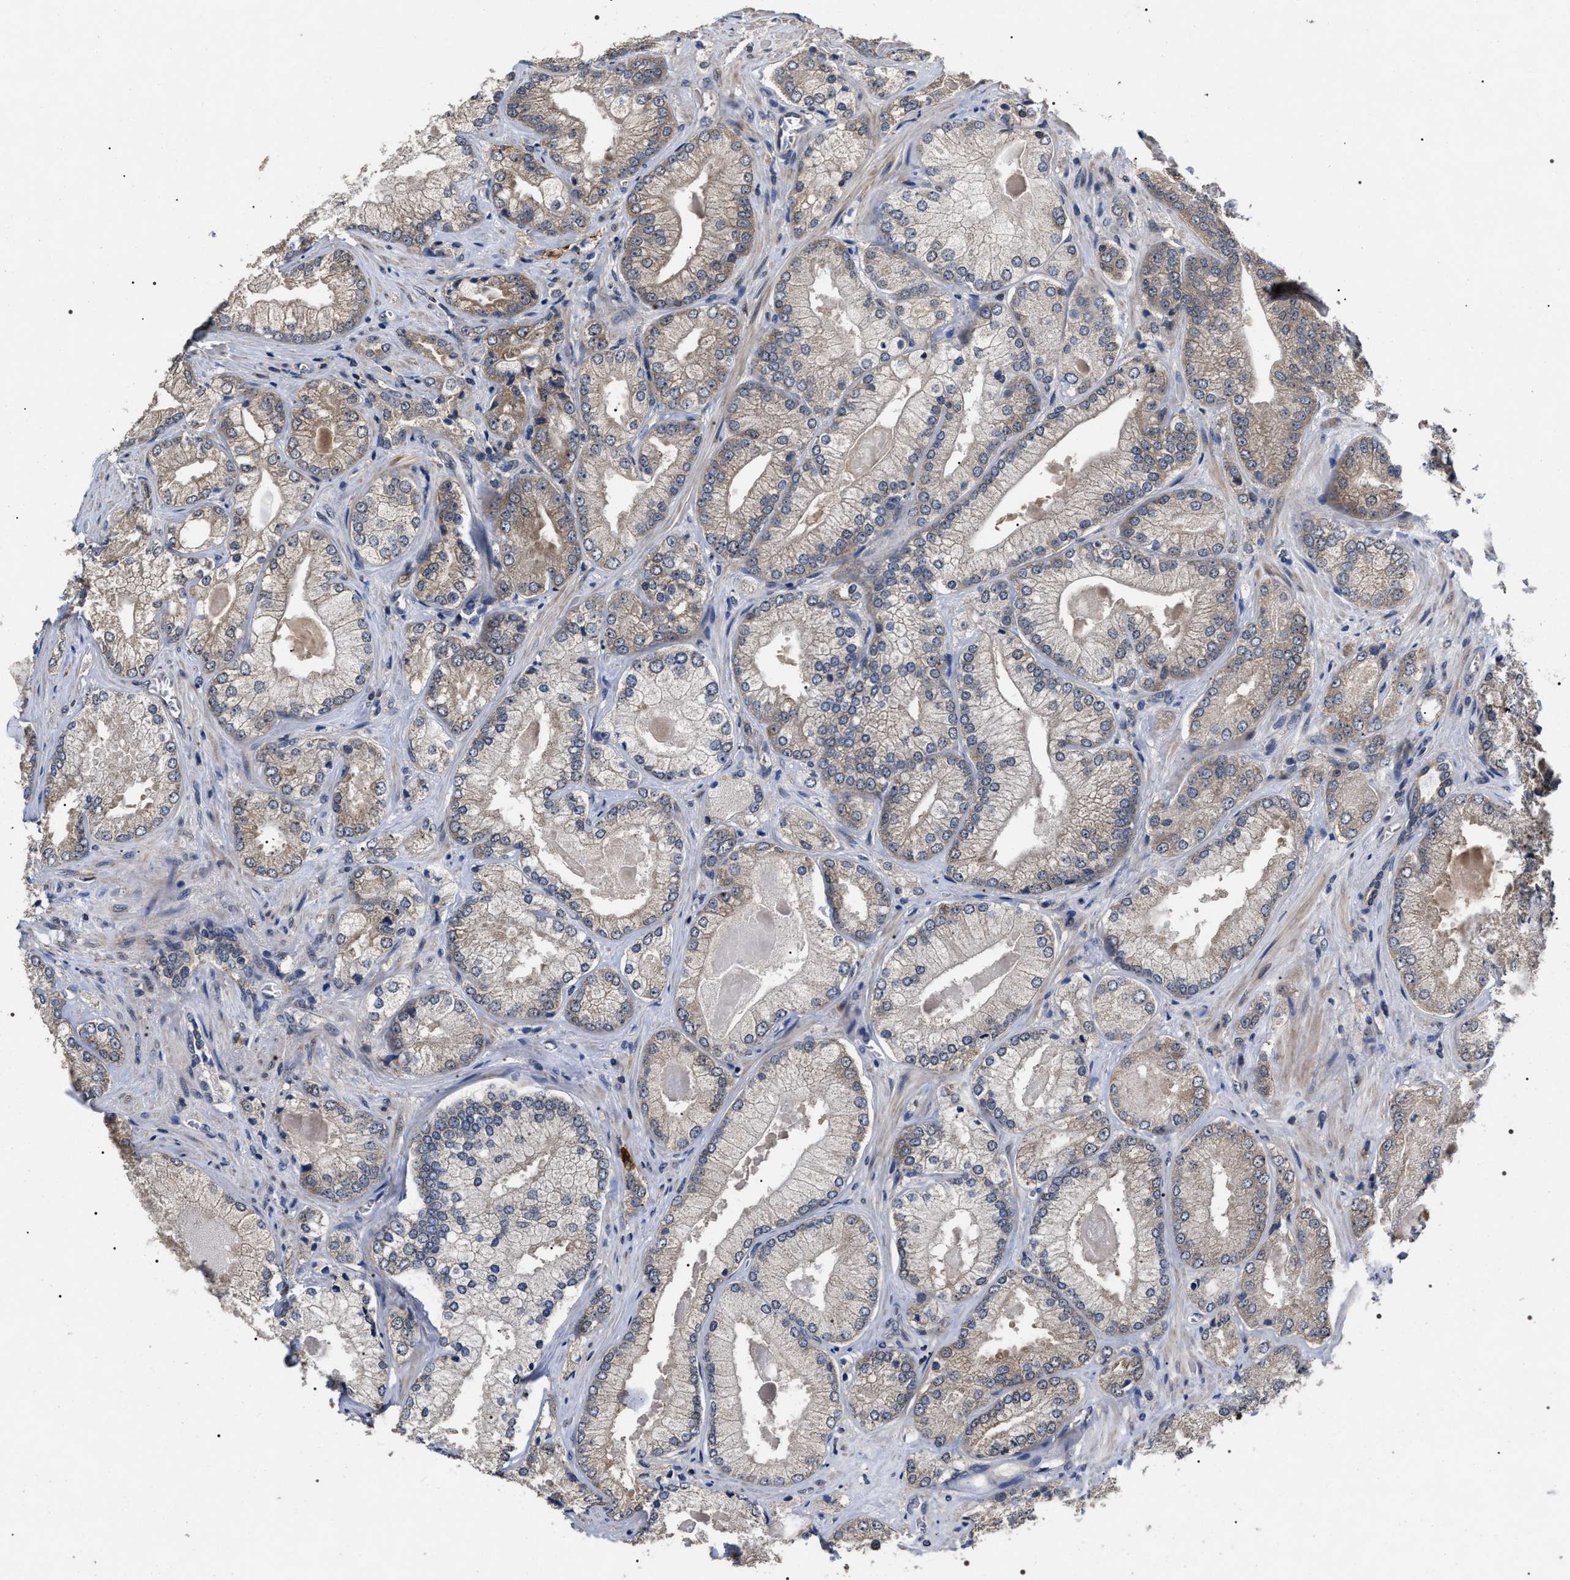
{"staining": {"intensity": "weak", "quantity": "<25%", "location": "cytoplasmic/membranous"}, "tissue": "prostate cancer", "cell_type": "Tumor cells", "image_type": "cancer", "snomed": [{"axis": "morphology", "description": "Adenocarcinoma, Low grade"}, {"axis": "topography", "description": "Prostate"}], "caption": "This micrograph is of prostate cancer stained with immunohistochemistry (IHC) to label a protein in brown with the nuclei are counter-stained blue. There is no expression in tumor cells.", "gene": "UPF3A", "patient": {"sex": "male", "age": 65}}